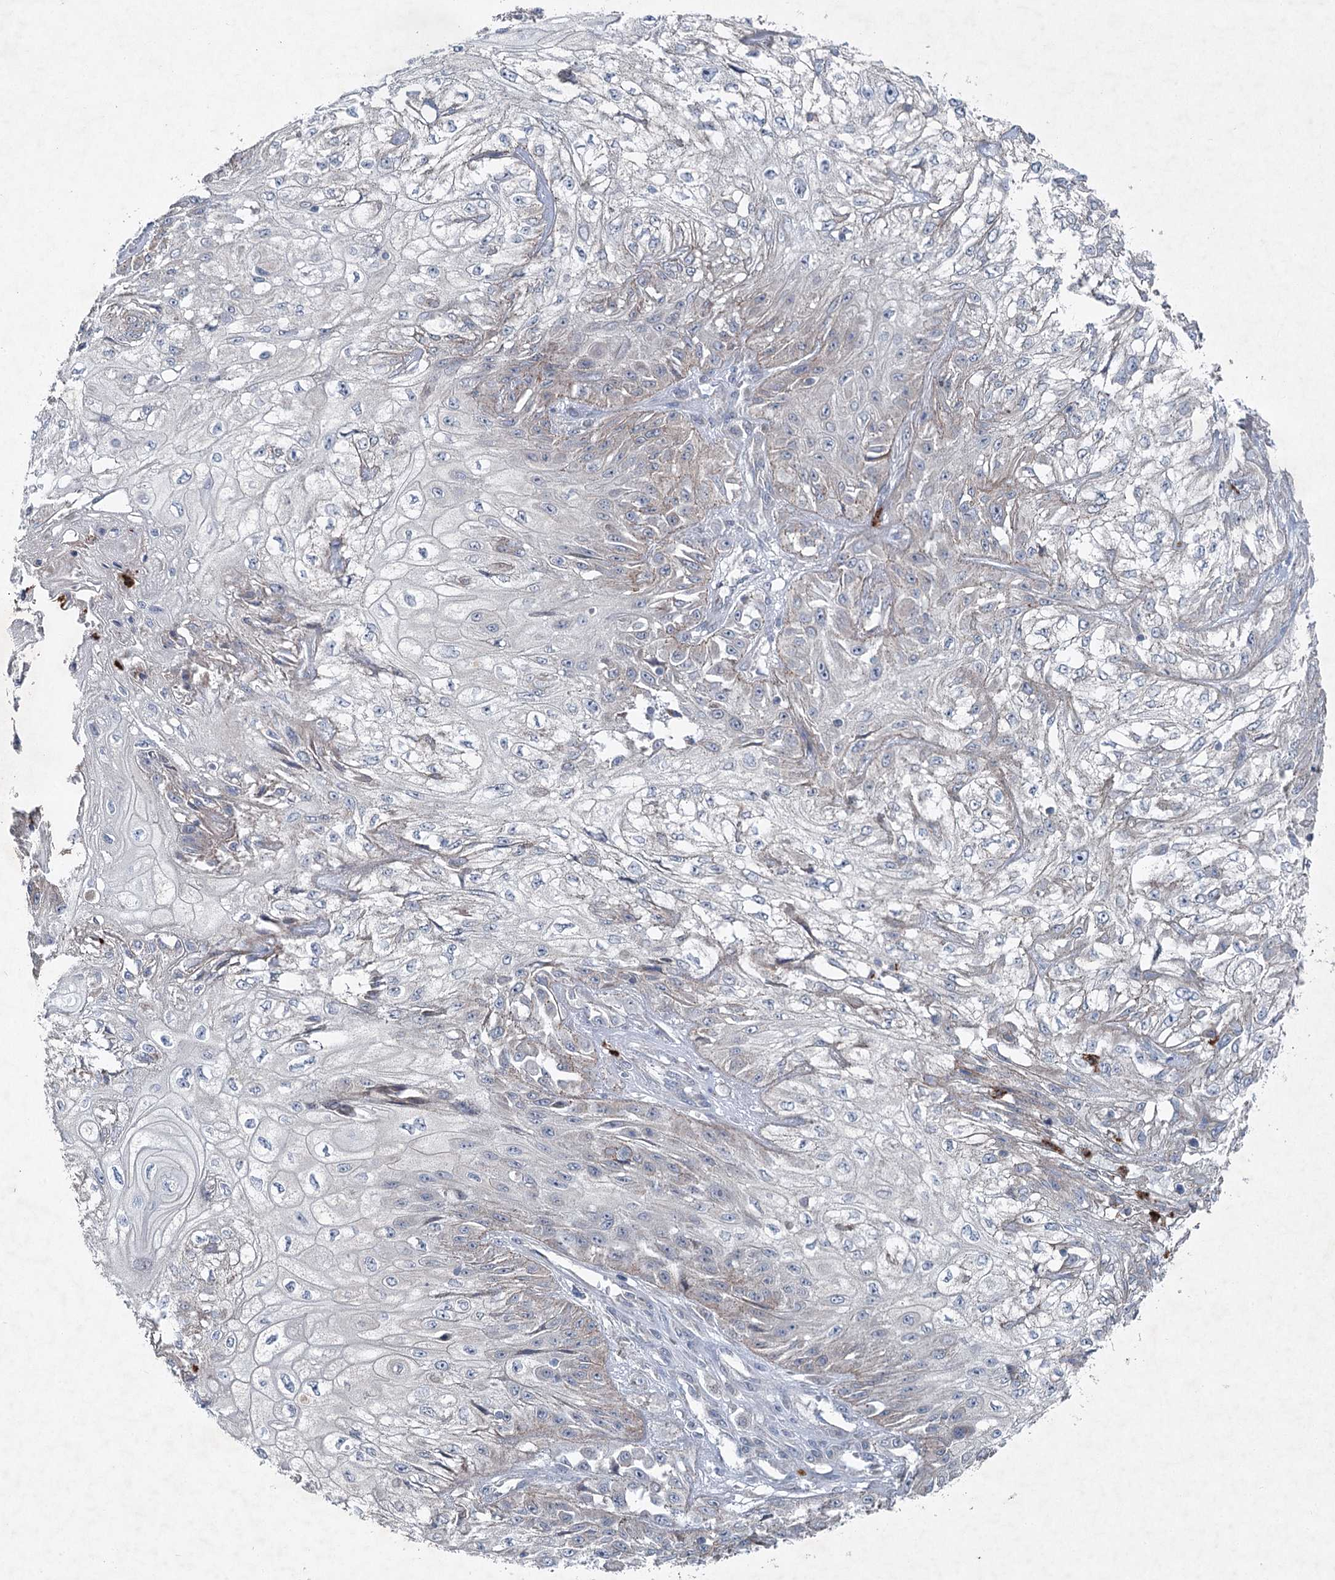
{"staining": {"intensity": "negative", "quantity": "none", "location": "none"}, "tissue": "skin cancer", "cell_type": "Tumor cells", "image_type": "cancer", "snomed": [{"axis": "morphology", "description": "Squamous cell carcinoma, NOS"}, {"axis": "morphology", "description": "Squamous cell carcinoma, metastatic, NOS"}, {"axis": "topography", "description": "Skin"}, {"axis": "topography", "description": "Lymph node"}], "caption": "This is an immunohistochemistry histopathology image of skin cancer. There is no expression in tumor cells.", "gene": "PLA2G12A", "patient": {"sex": "male", "age": 75}}